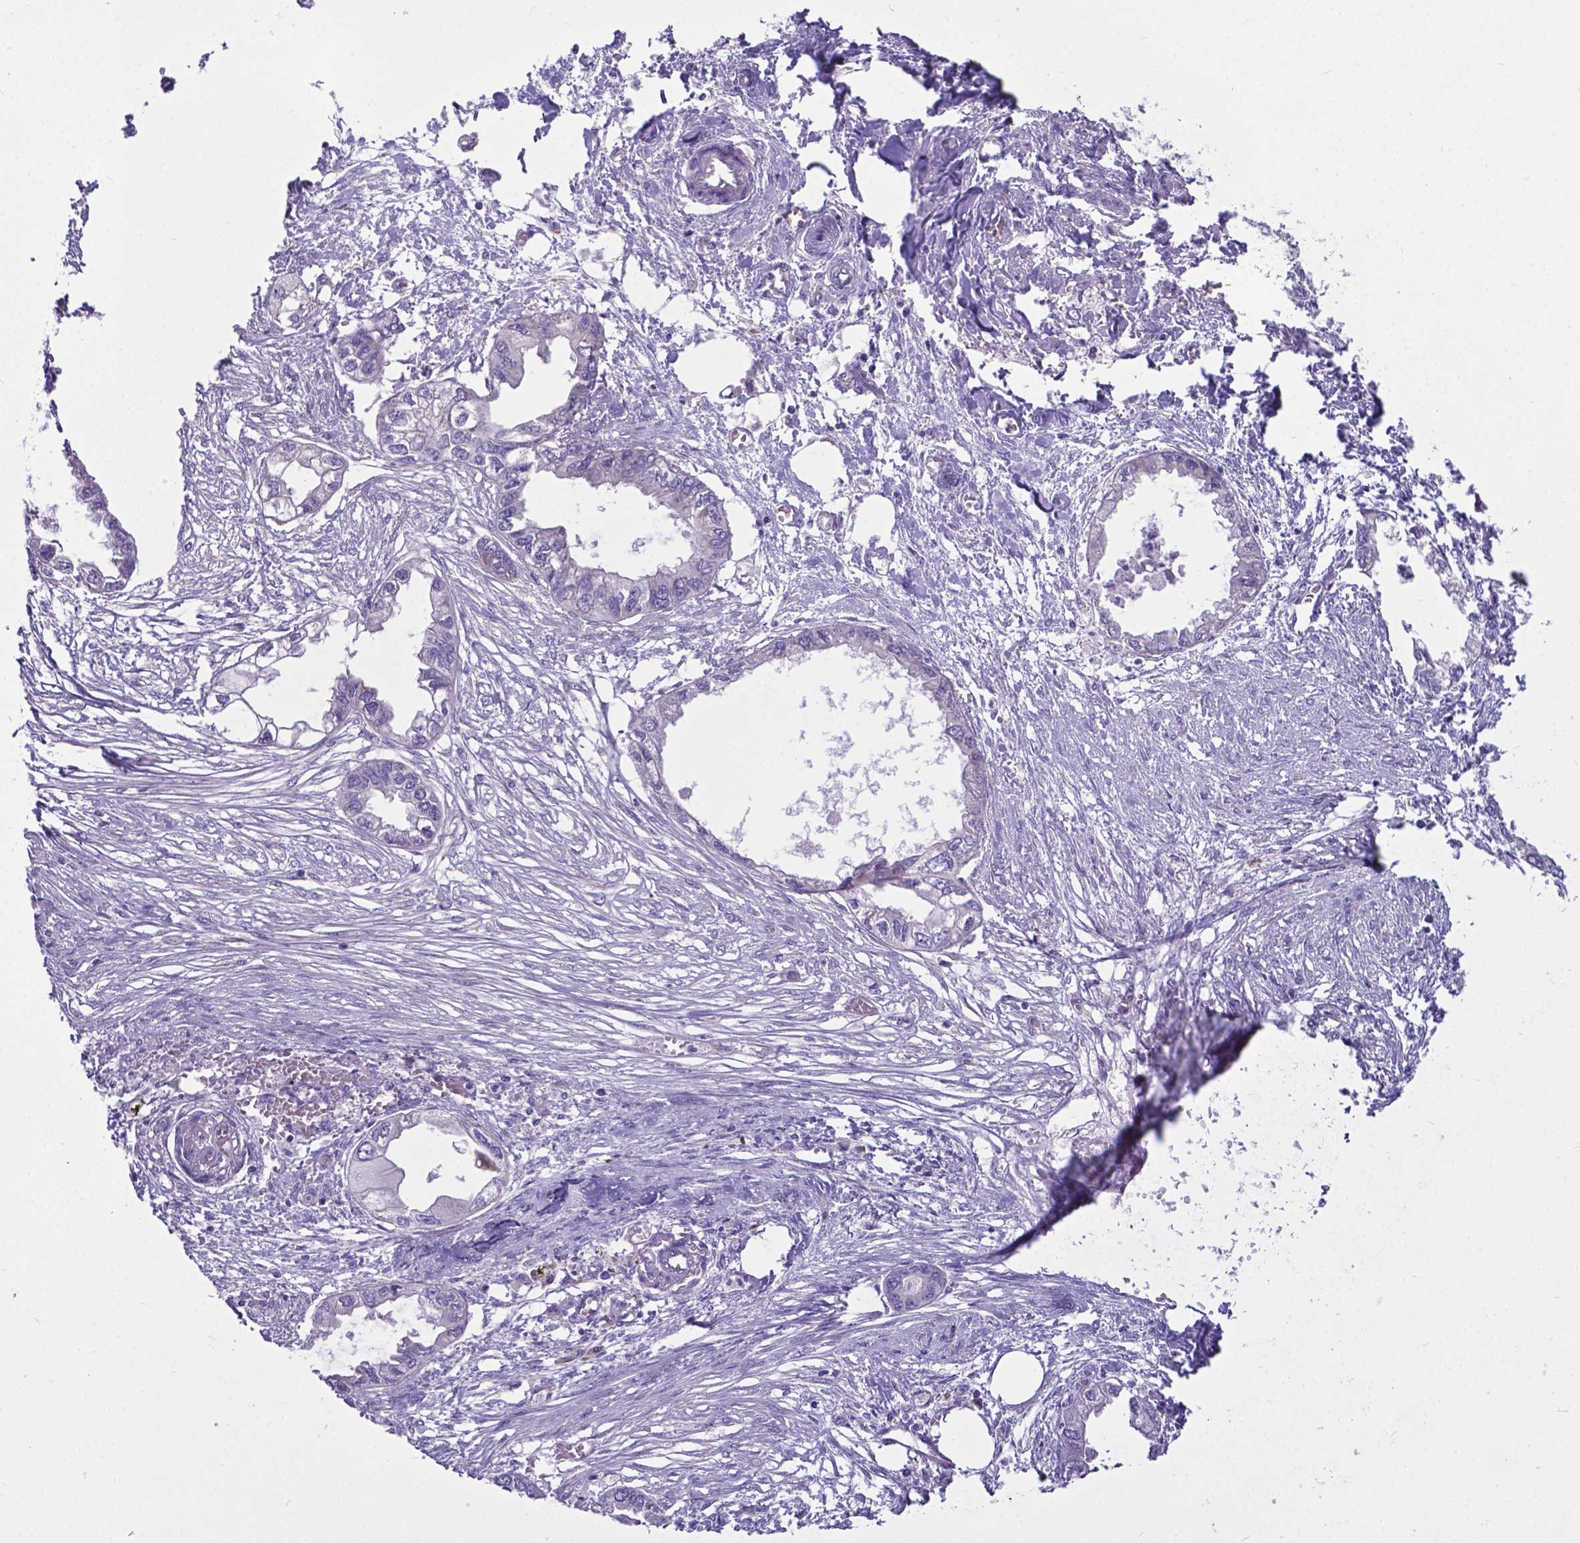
{"staining": {"intensity": "negative", "quantity": "none", "location": "none"}, "tissue": "endometrial cancer", "cell_type": "Tumor cells", "image_type": "cancer", "snomed": [{"axis": "morphology", "description": "Adenocarcinoma, NOS"}, {"axis": "morphology", "description": "Adenocarcinoma, metastatic, NOS"}, {"axis": "topography", "description": "Adipose tissue"}, {"axis": "topography", "description": "Endometrium"}], "caption": "Immunohistochemistry micrograph of neoplastic tissue: endometrial cancer stained with DAB exhibits no significant protein positivity in tumor cells.", "gene": "RPL6", "patient": {"sex": "female", "age": 67}}